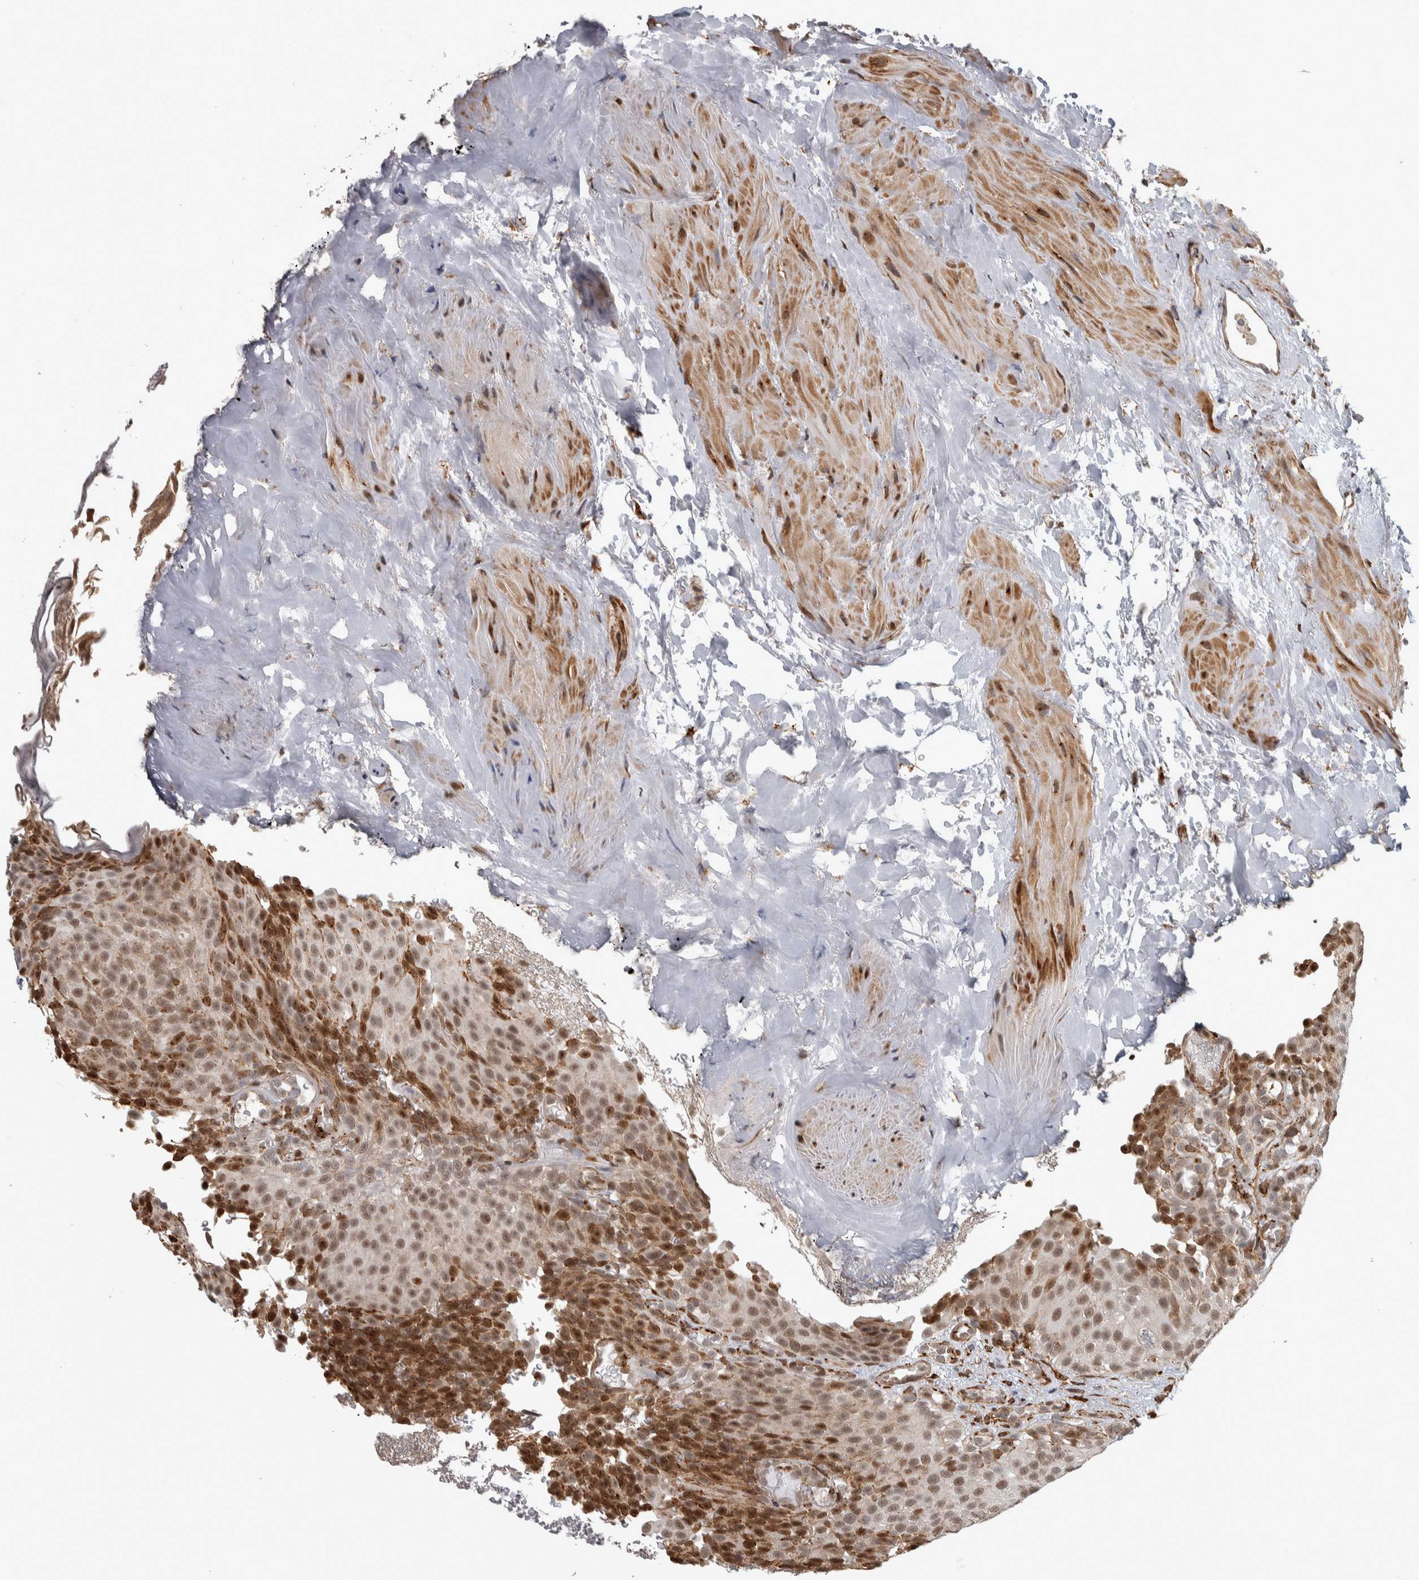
{"staining": {"intensity": "strong", "quantity": ">75%", "location": "nuclear"}, "tissue": "urothelial cancer", "cell_type": "Tumor cells", "image_type": "cancer", "snomed": [{"axis": "morphology", "description": "Urothelial carcinoma, Low grade"}, {"axis": "topography", "description": "Urinary bladder"}], "caption": "Tumor cells exhibit strong nuclear expression in approximately >75% of cells in urothelial cancer.", "gene": "DDX42", "patient": {"sex": "male", "age": 78}}